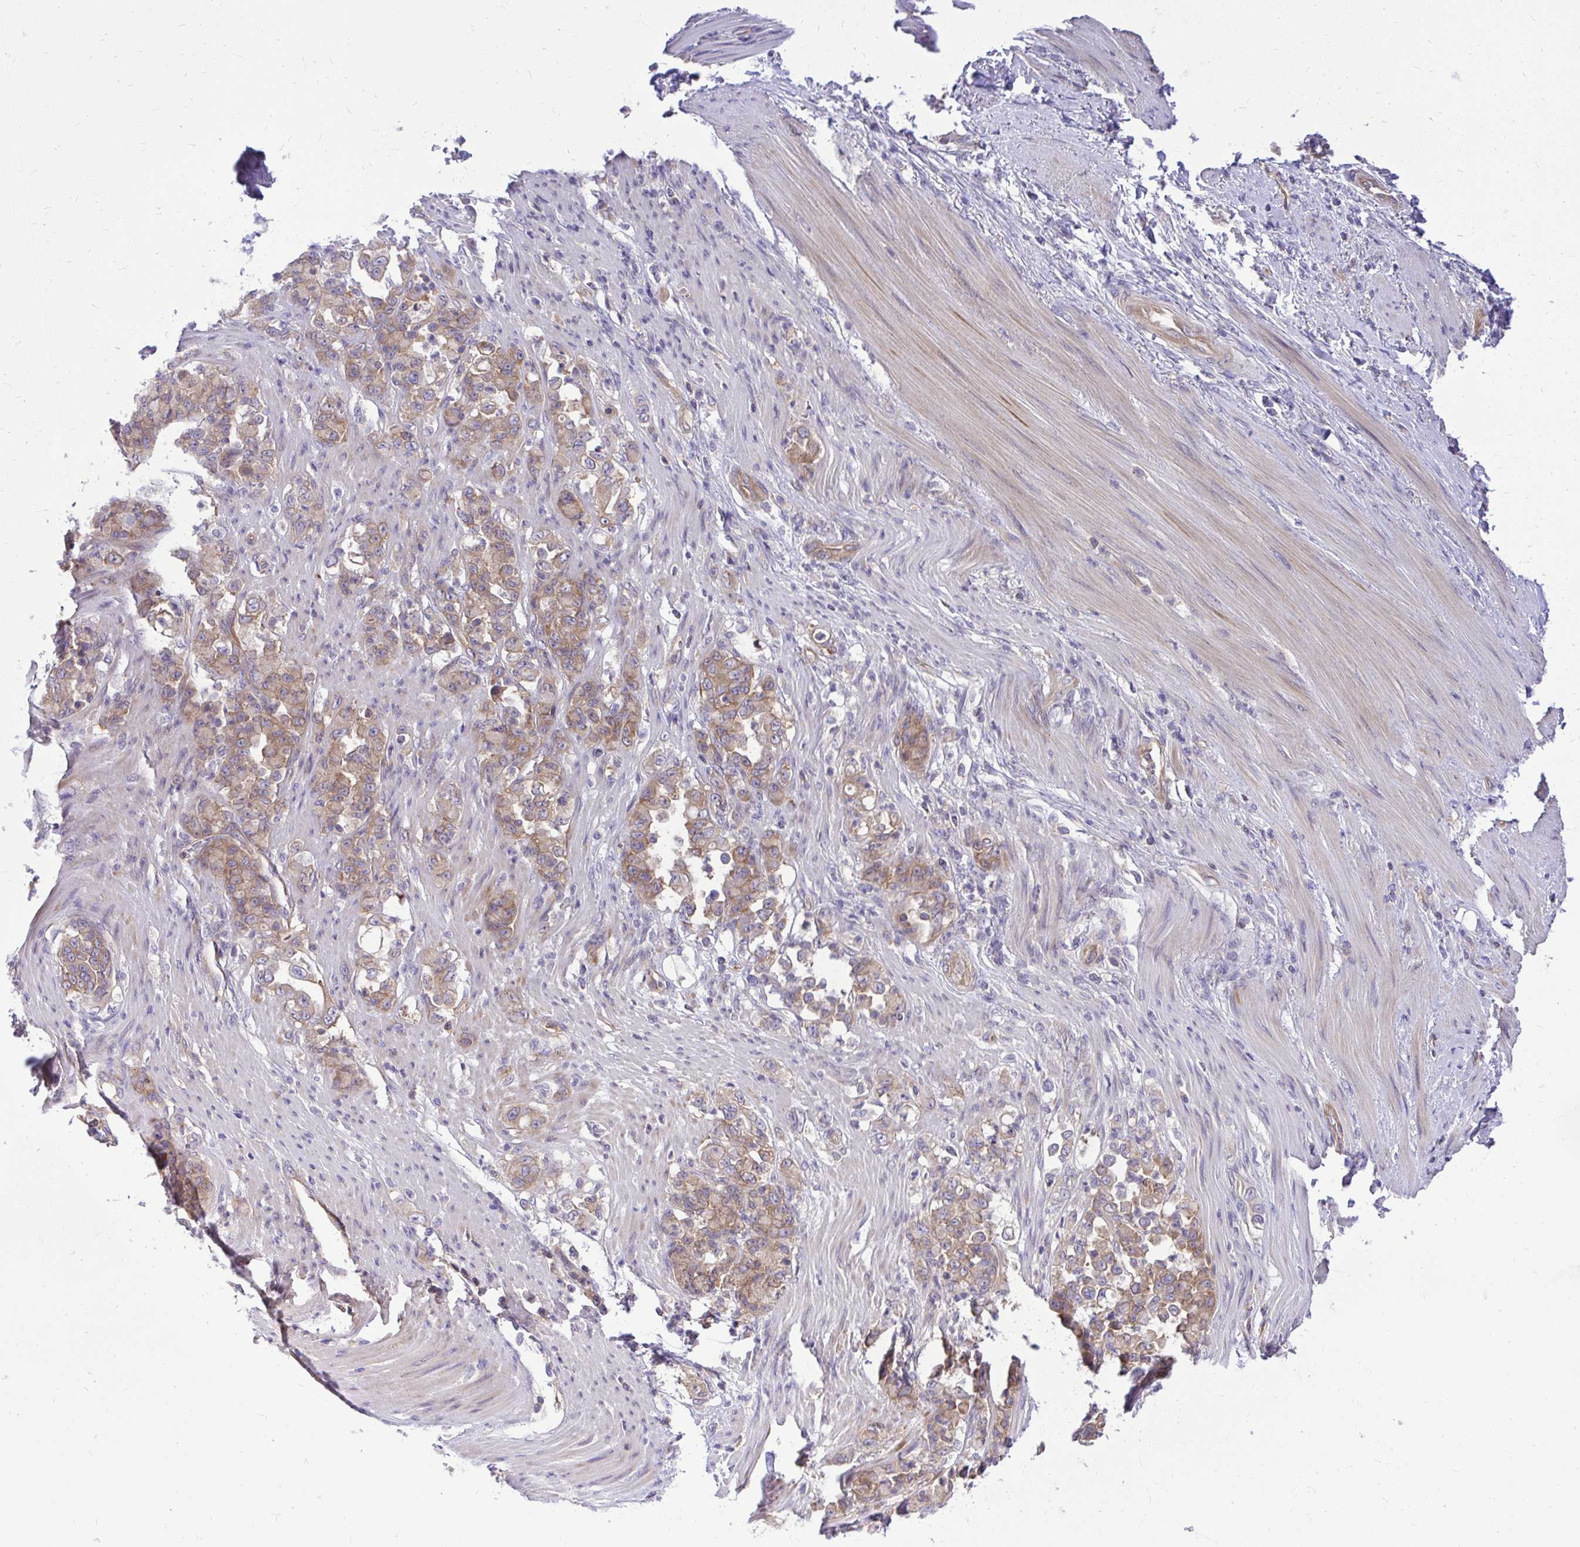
{"staining": {"intensity": "moderate", "quantity": ">75%", "location": "cytoplasmic/membranous"}, "tissue": "stomach cancer", "cell_type": "Tumor cells", "image_type": "cancer", "snomed": [{"axis": "morphology", "description": "Normal tissue, NOS"}, {"axis": "morphology", "description": "Adenocarcinoma, NOS"}, {"axis": "topography", "description": "Stomach"}], "caption": "A micrograph of stomach cancer (adenocarcinoma) stained for a protein demonstrates moderate cytoplasmic/membranous brown staining in tumor cells.", "gene": "PPP5C", "patient": {"sex": "female", "age": 79}}